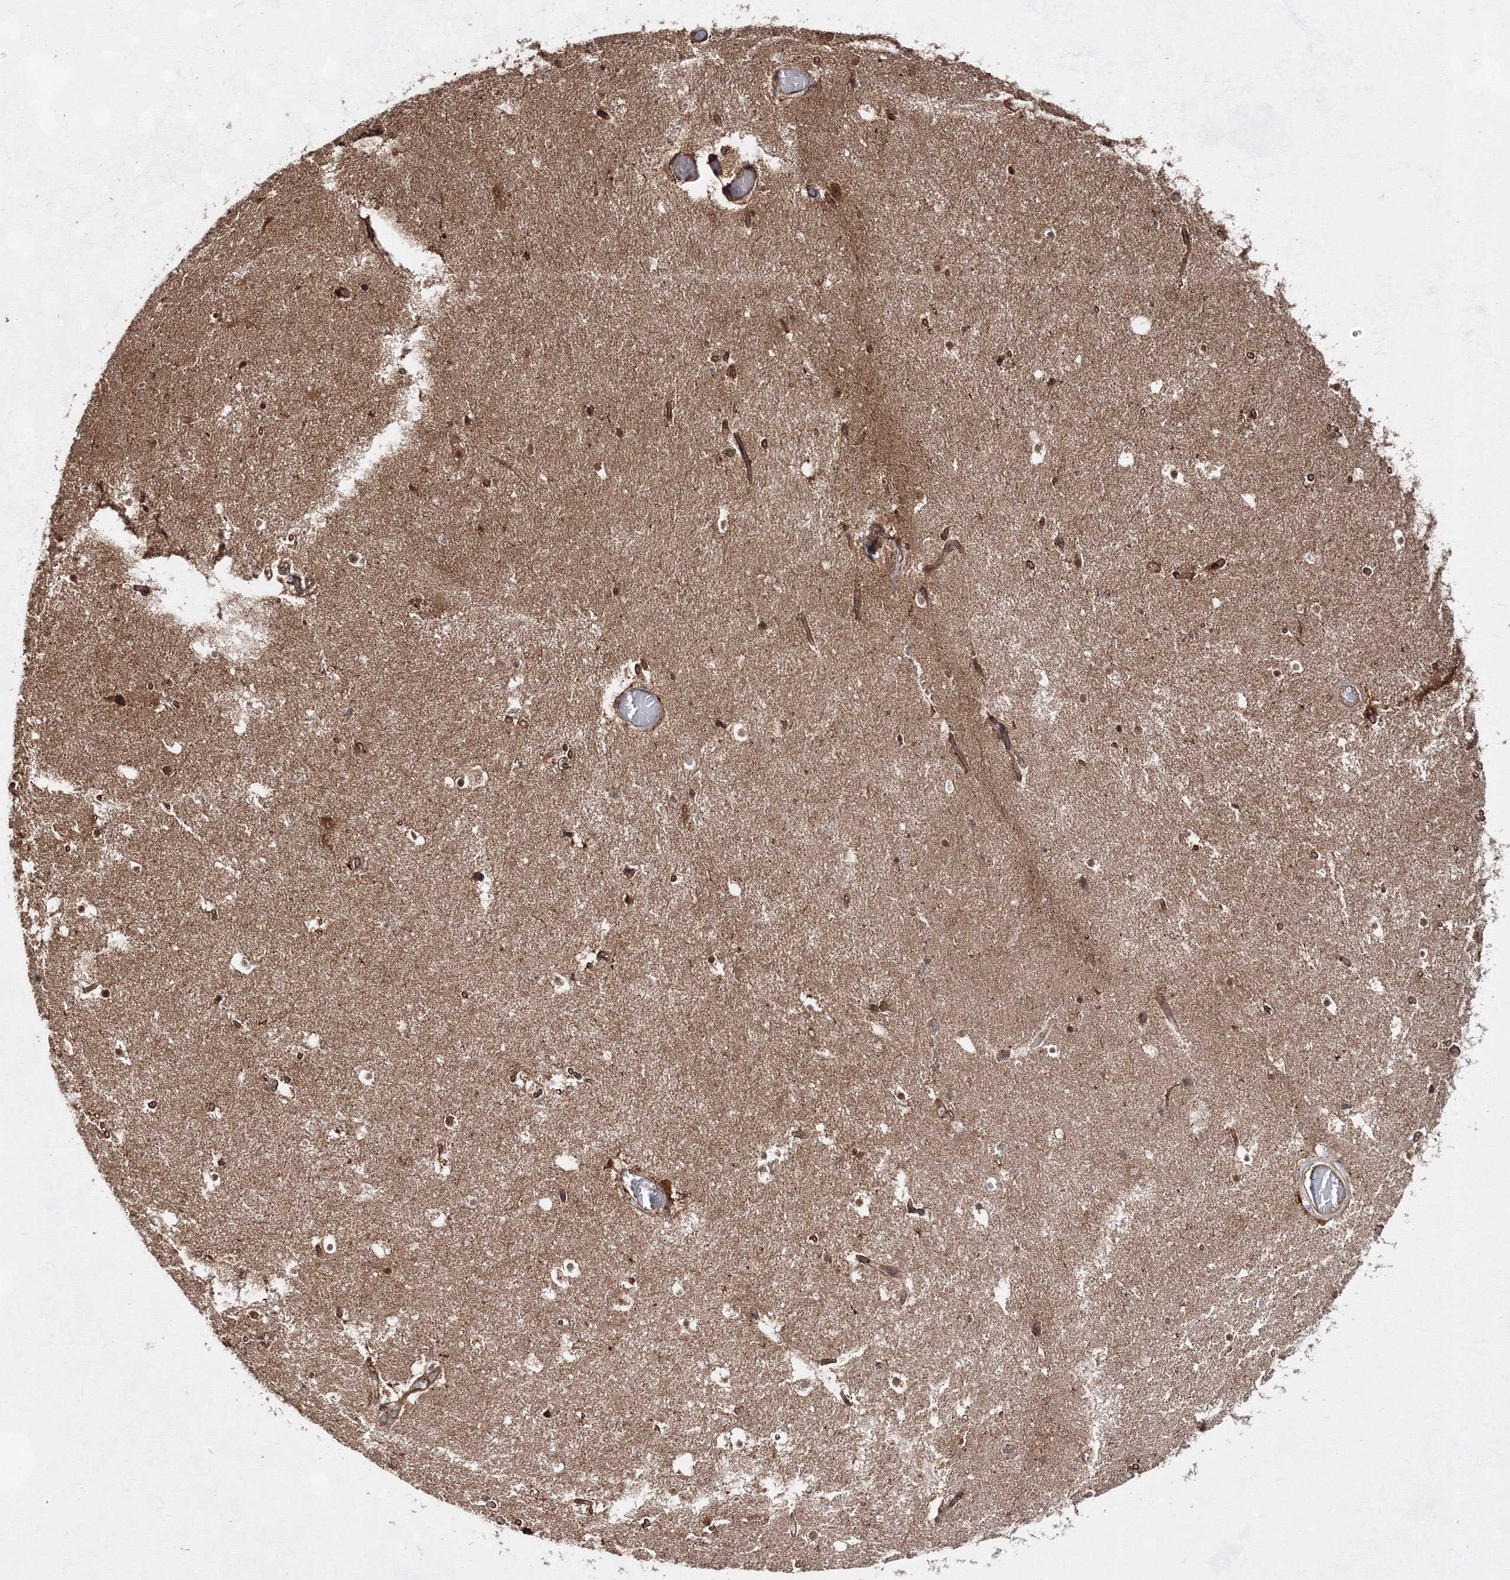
{"staining": {"intensity": "moderate", "quantity": ">75%", "location": "cytoplasmic/membranous,nuclear"}, "tissue": "hippocampus", "cell_type": "Glial cells", "image_type": "normal", "snomed": [{"axis": "morphology", "description": "Normal tissue, NOS"}, {"axis": "topography", "description": "Hippocampus"}], "caption": "Glial cells display moderate cytoplasmic/membranous,nuclear staining in about >75% of cells in benign hippocampus. Nuclei are stained in blue.", "gene": "EXOC6", "patient": {"sex": "female", "age": 52}}